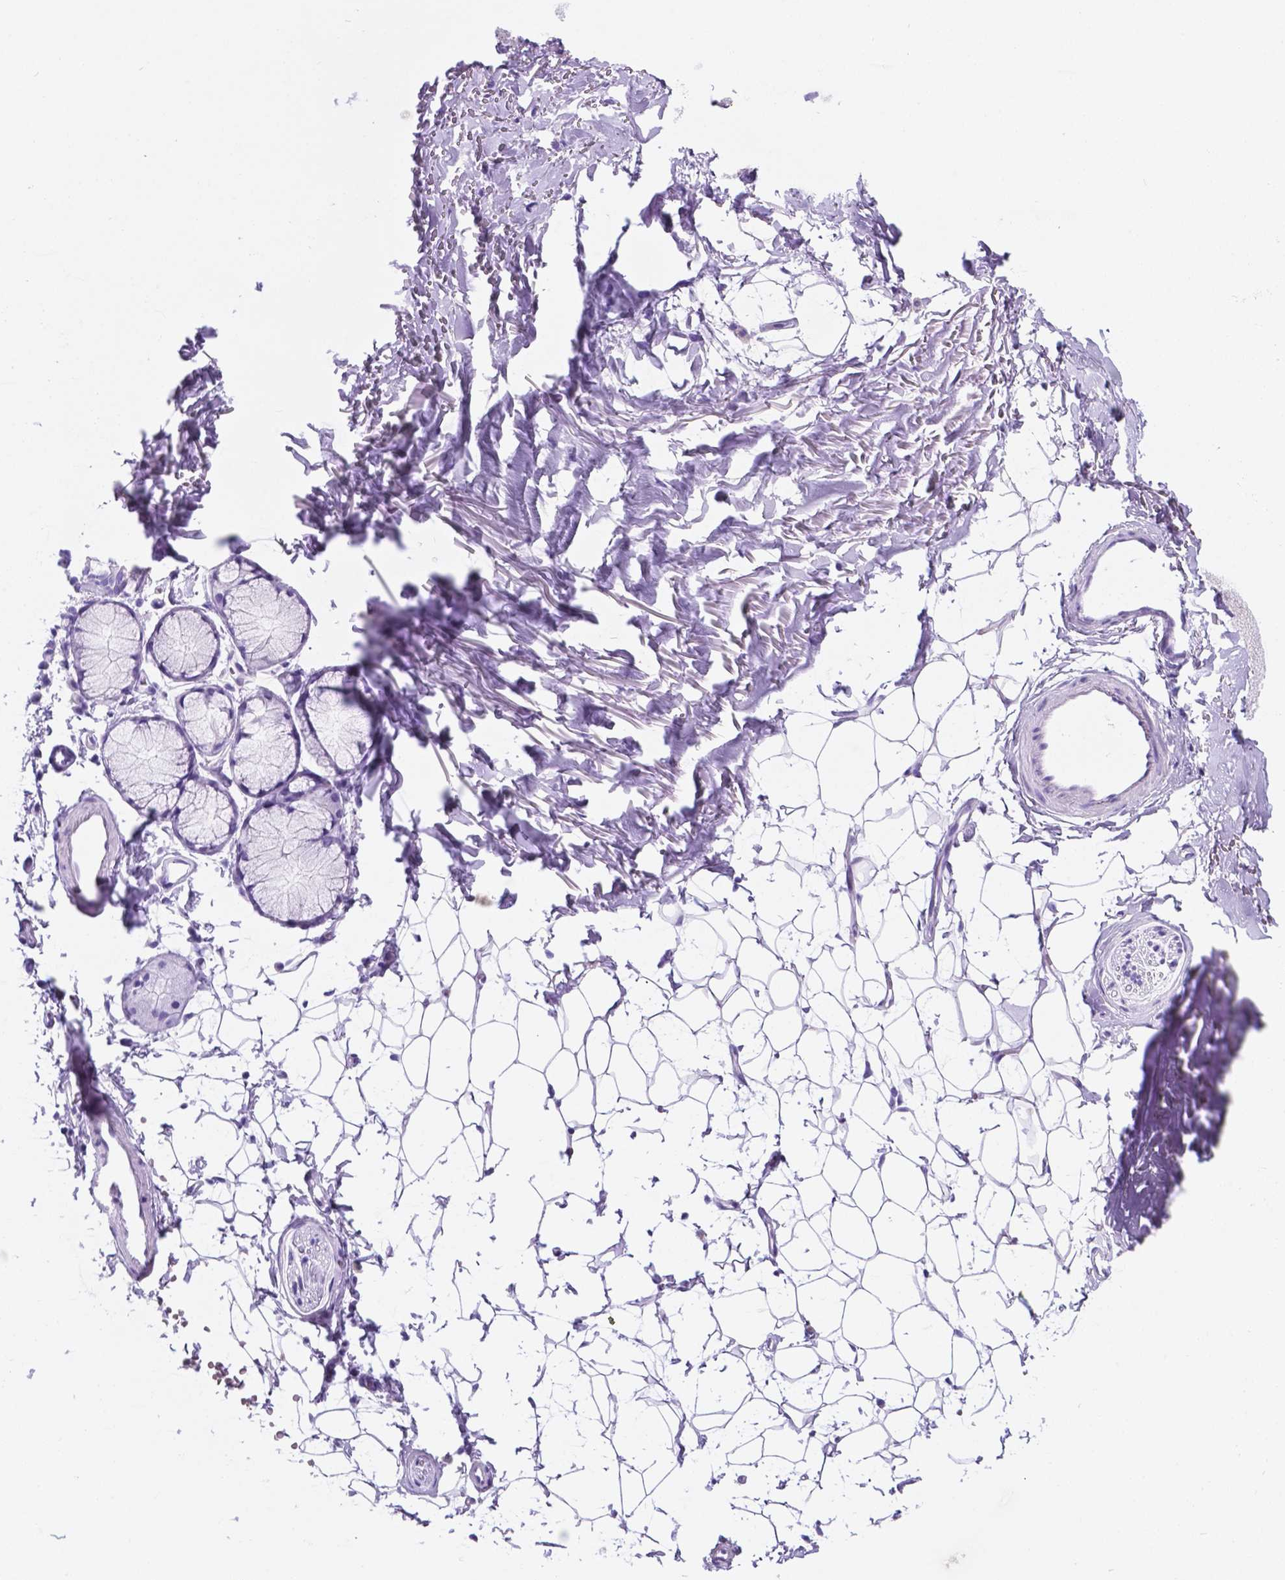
{"staining": {"intensity": "negative", "quantity": "none", "location": "none"}, "tissue": "adipose tissue", "cell_type": "Adipocytes", "image_type": "normal", "snomed": [{"axis": "morphology", "description": "Normal tissue, NOS"}, {"axis": "topography", "description": "Cartilage tissue"}, {"axis": "topography", "description": "Bronchus"}], "caption": "Protein analysis of normal adipose tissue shows no significant positivity in adipocytes. (DAB (3,3'-diaminobenzidine) immunohistochemistry with hematoxylin counter stain).", "gene": "C17orf107", "patient": {"sex": "female", "age": 79}}